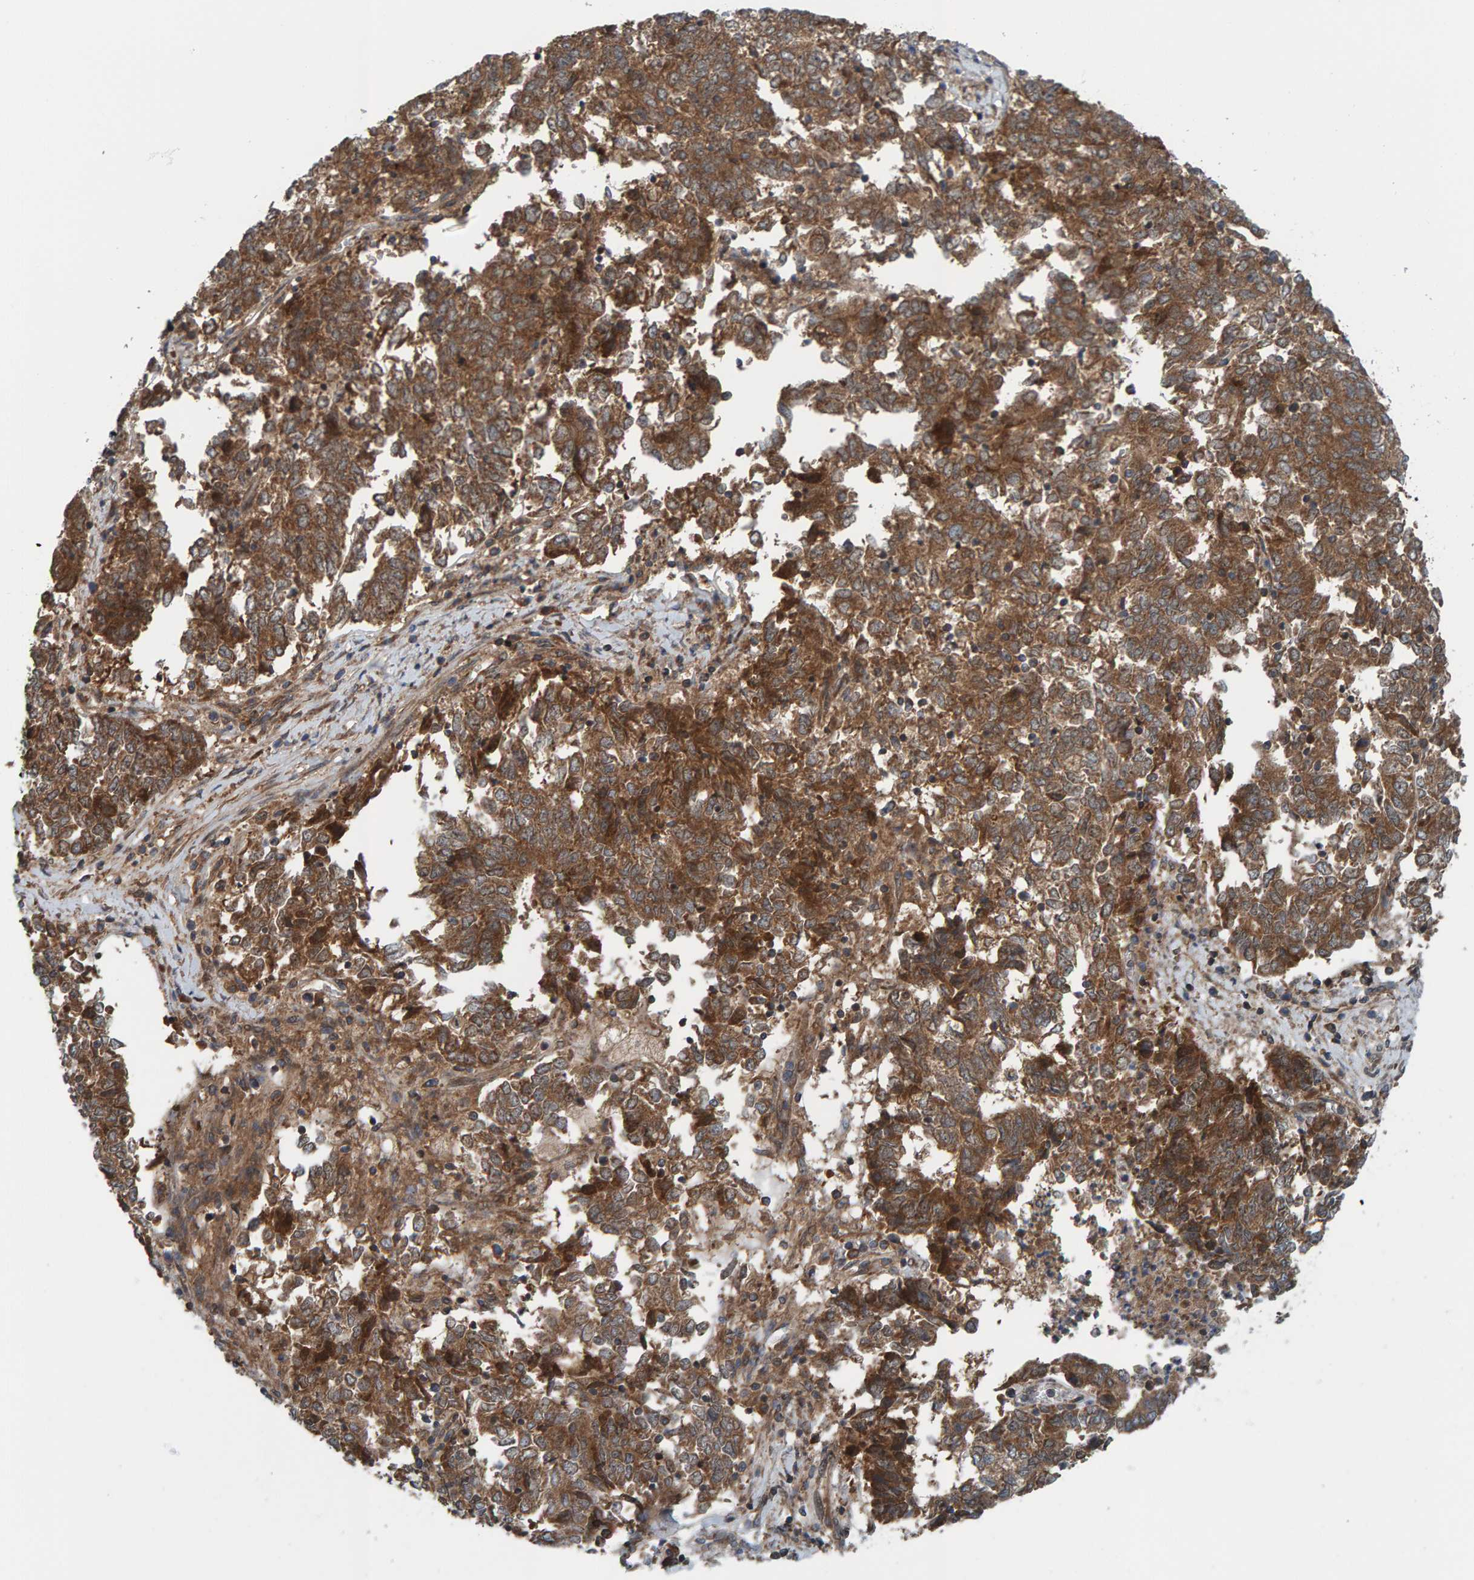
{"staining": {"intensity": "moderate", "quantity": ">75%", "location": "cytoplasmic/membranous"}, "tissue": "endometrial cancer", "cell_type": "Tumor cells", "image_type": "cancer", "snomed": [{"axis": "morphology", "description": "Adenocarcinoma, NOS"}, {"axis": "topography", "description": "Endometrium"}], "caption": "Immunohistochemical staining of adenocarcinoma (endometrial) demonstrates moderate cytoplasmic/membranous protein staining in about >75% of tumor cells.", "gene": "CUEDC1", "patient": {"sex": "female", "age": 80}}